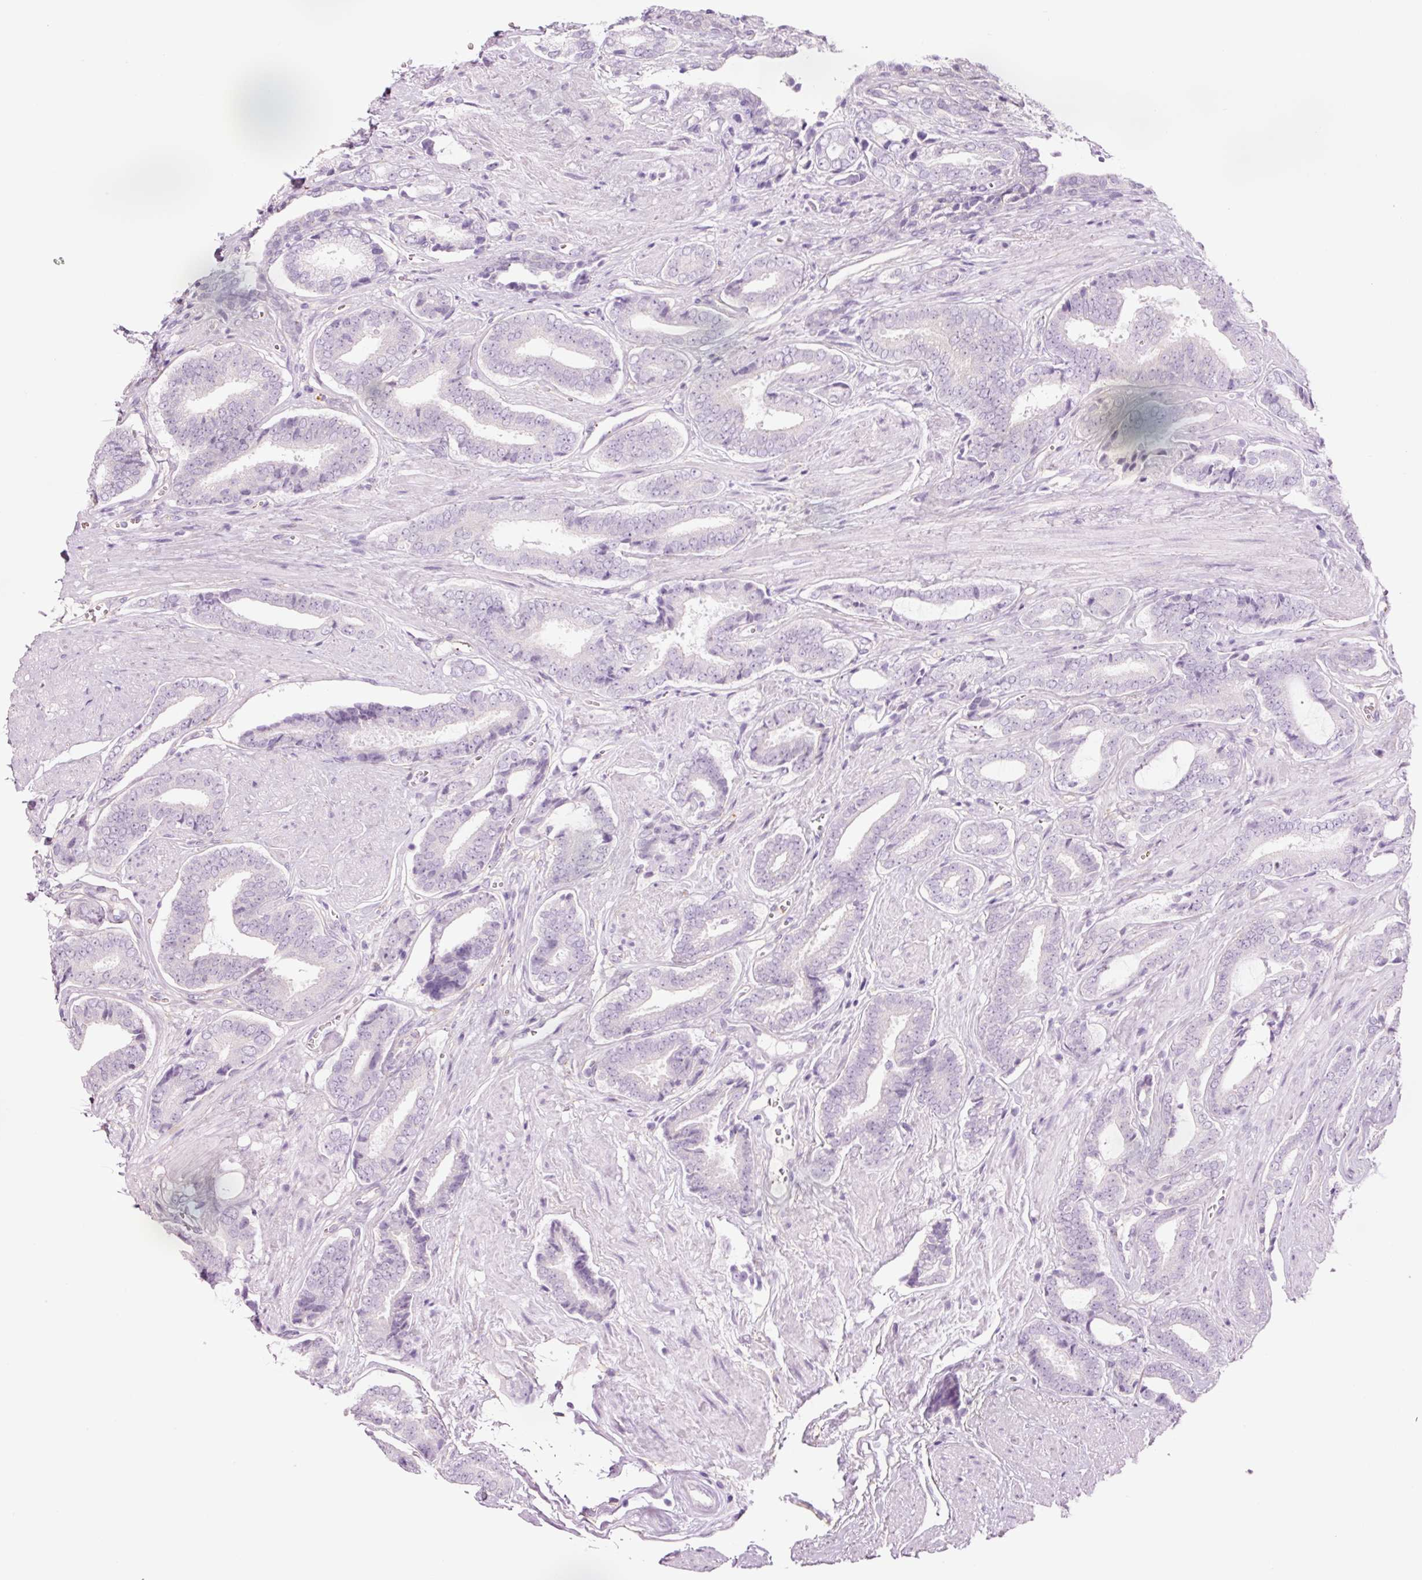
{"staining": {"intensity": "negative", "quantity": "none", "location": "none"}, "tissue": "prostate cancer", "cell_type": "Tumor cells", "image_type": "cancer", "snomed": [{"axis": "morphology", "description": "Adenocarcinoma, NOS"}, {"axis": "topography", "description": "Prostate and seminal vesicle, NOS"}], "caption": "An immunohistochemistry (IHC) micrograph of prostate adenocarcinoma is shown. There is no staining in tumor cells of prostate adenocarcinoma.", "gene": "HSPA4L", "patient": {"sex": "male", "age": 76}}